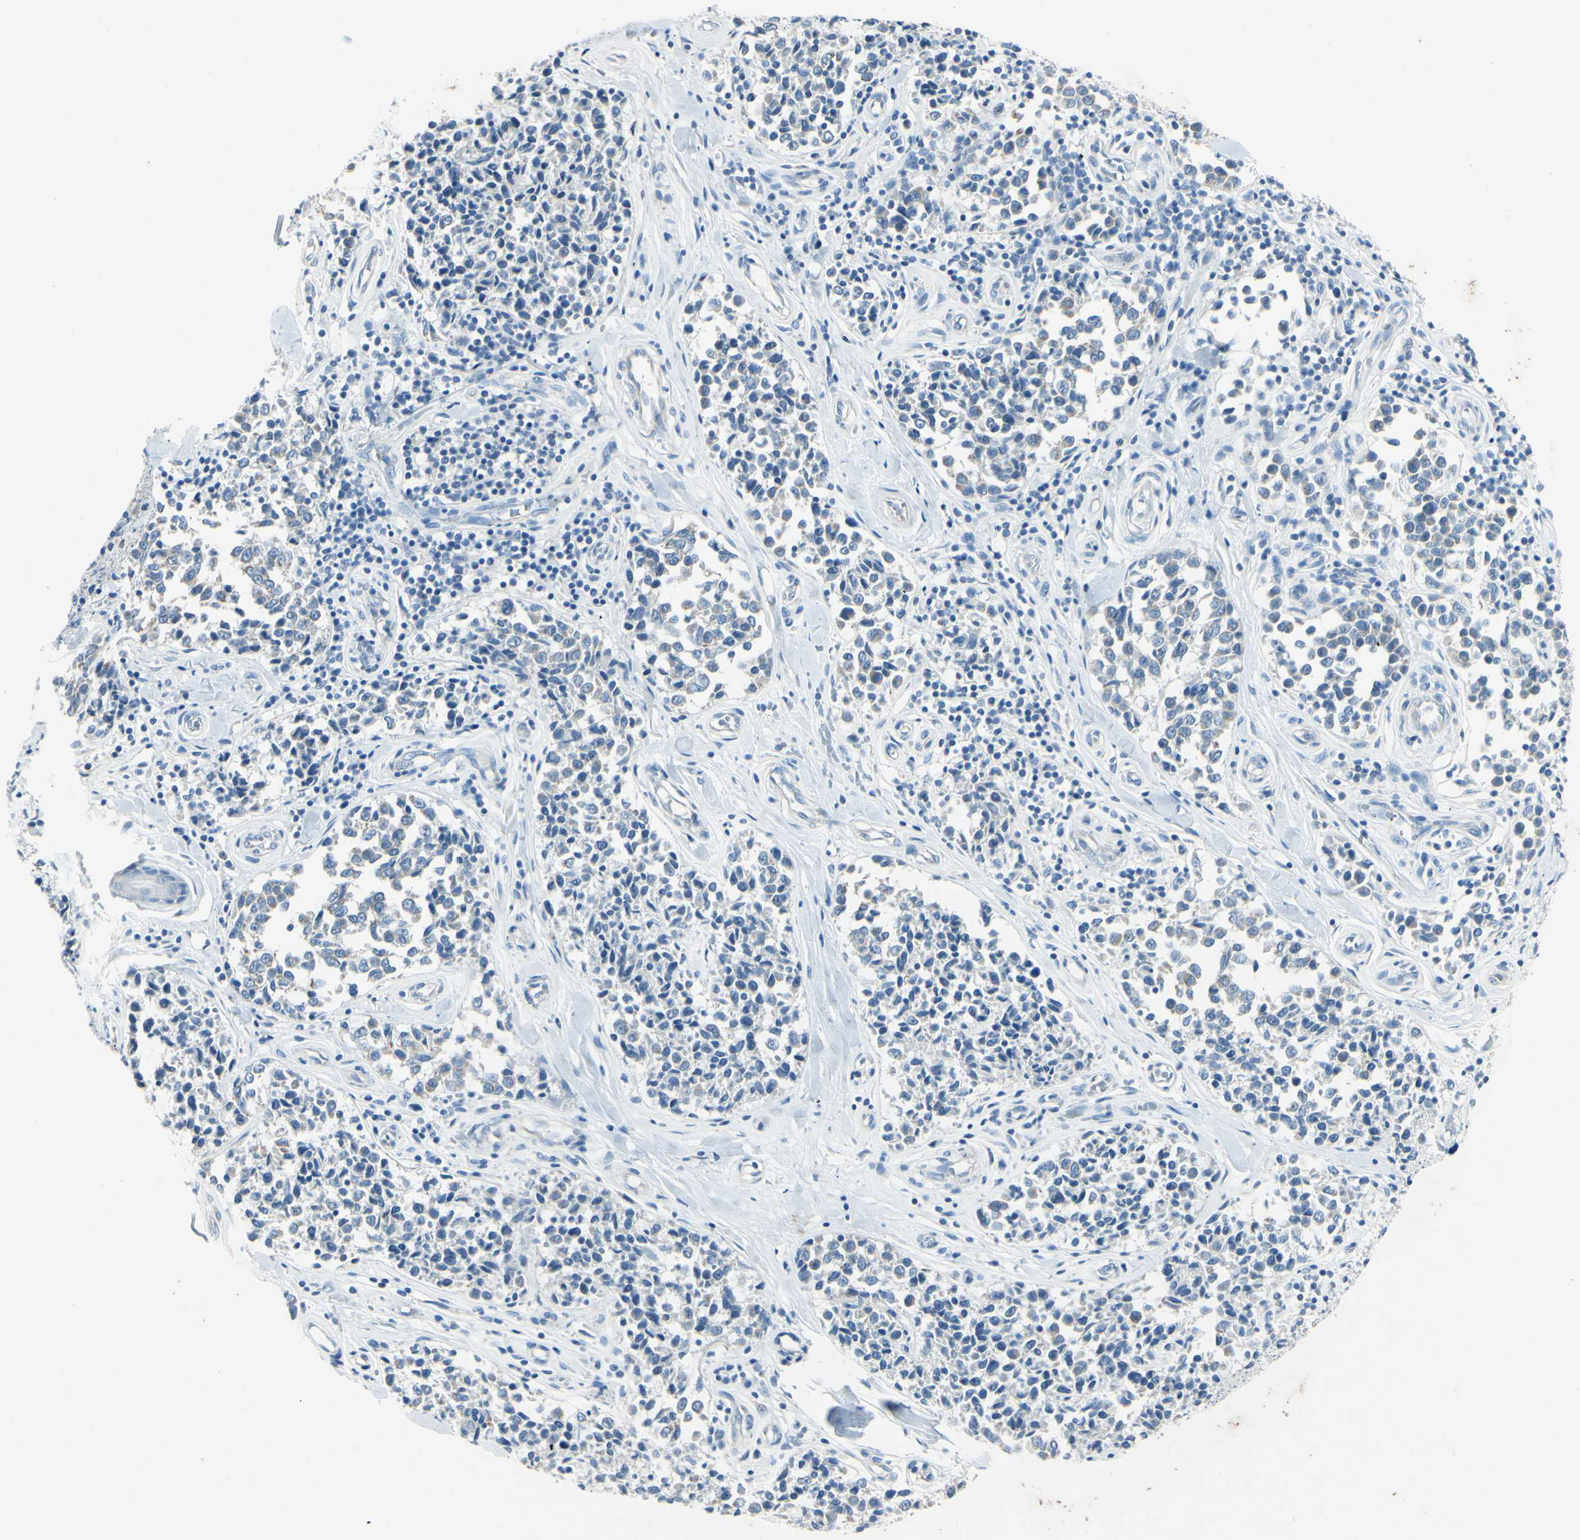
{"staining": {"intensity": "negative", "quantity": "none", "location": "none"}, "tissue": "melanoma", "cell_type": "Tumor cells", "image_type": "cancer", "snomed": [{"axis": "morphology", "description": "Malignant melanoma, NOS"}, {"axis": "topography", "description": "Skin"}], "caption": "Micrograph shows no significant protein positivity in tumor cells of melanoma. (DAB (3,3'-diaminobenzidine) immunohistochemistry with hematoxylin counter stain).", "gene": "SNAP91", "patient": {"sex": "female", "age": 64}}